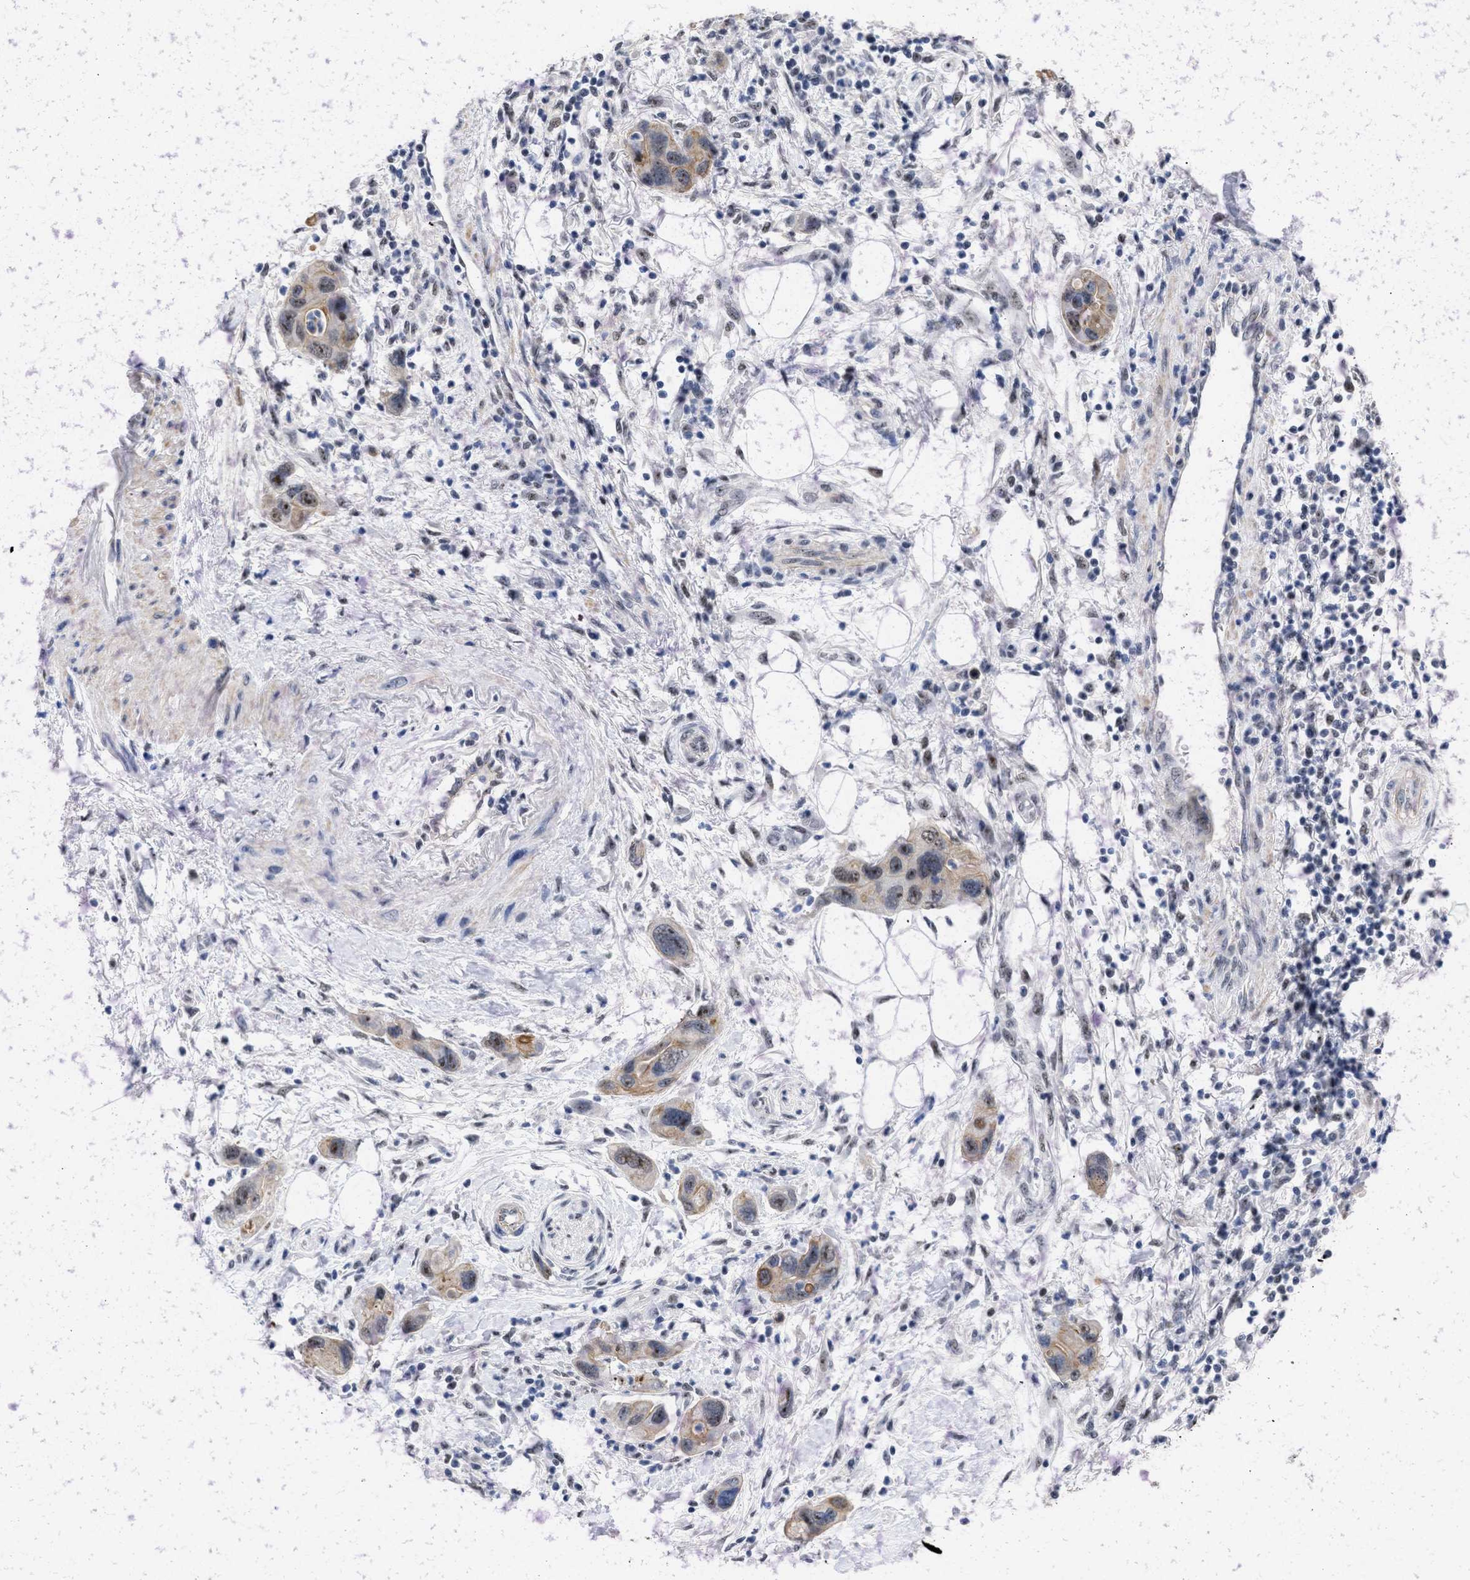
{"staining": {"intensity": "moderate", "quantity": ">75%", "location": "cytoplasmic/membranous,nuclear"}, "tissue": "pancreatic cancer", "cell_type": "Tumor cells", "image_type": "cancer", "snomed": [{"axis": "morphology", "description": "Normal tissue, NOS"}, {"axis": "morphology", "description": "Adenocarcinoma, NOS"}, {"axis": "topography", "description": "Pancreas"}], "caption": "Moderate cytoplasmic/membranous and nuclear protein positivity is present in about >75% of tumor cells in adenocarcinoma (pancreatic).", "gene": "DDX41", "patient": {"sex": "female", "age": 71}}